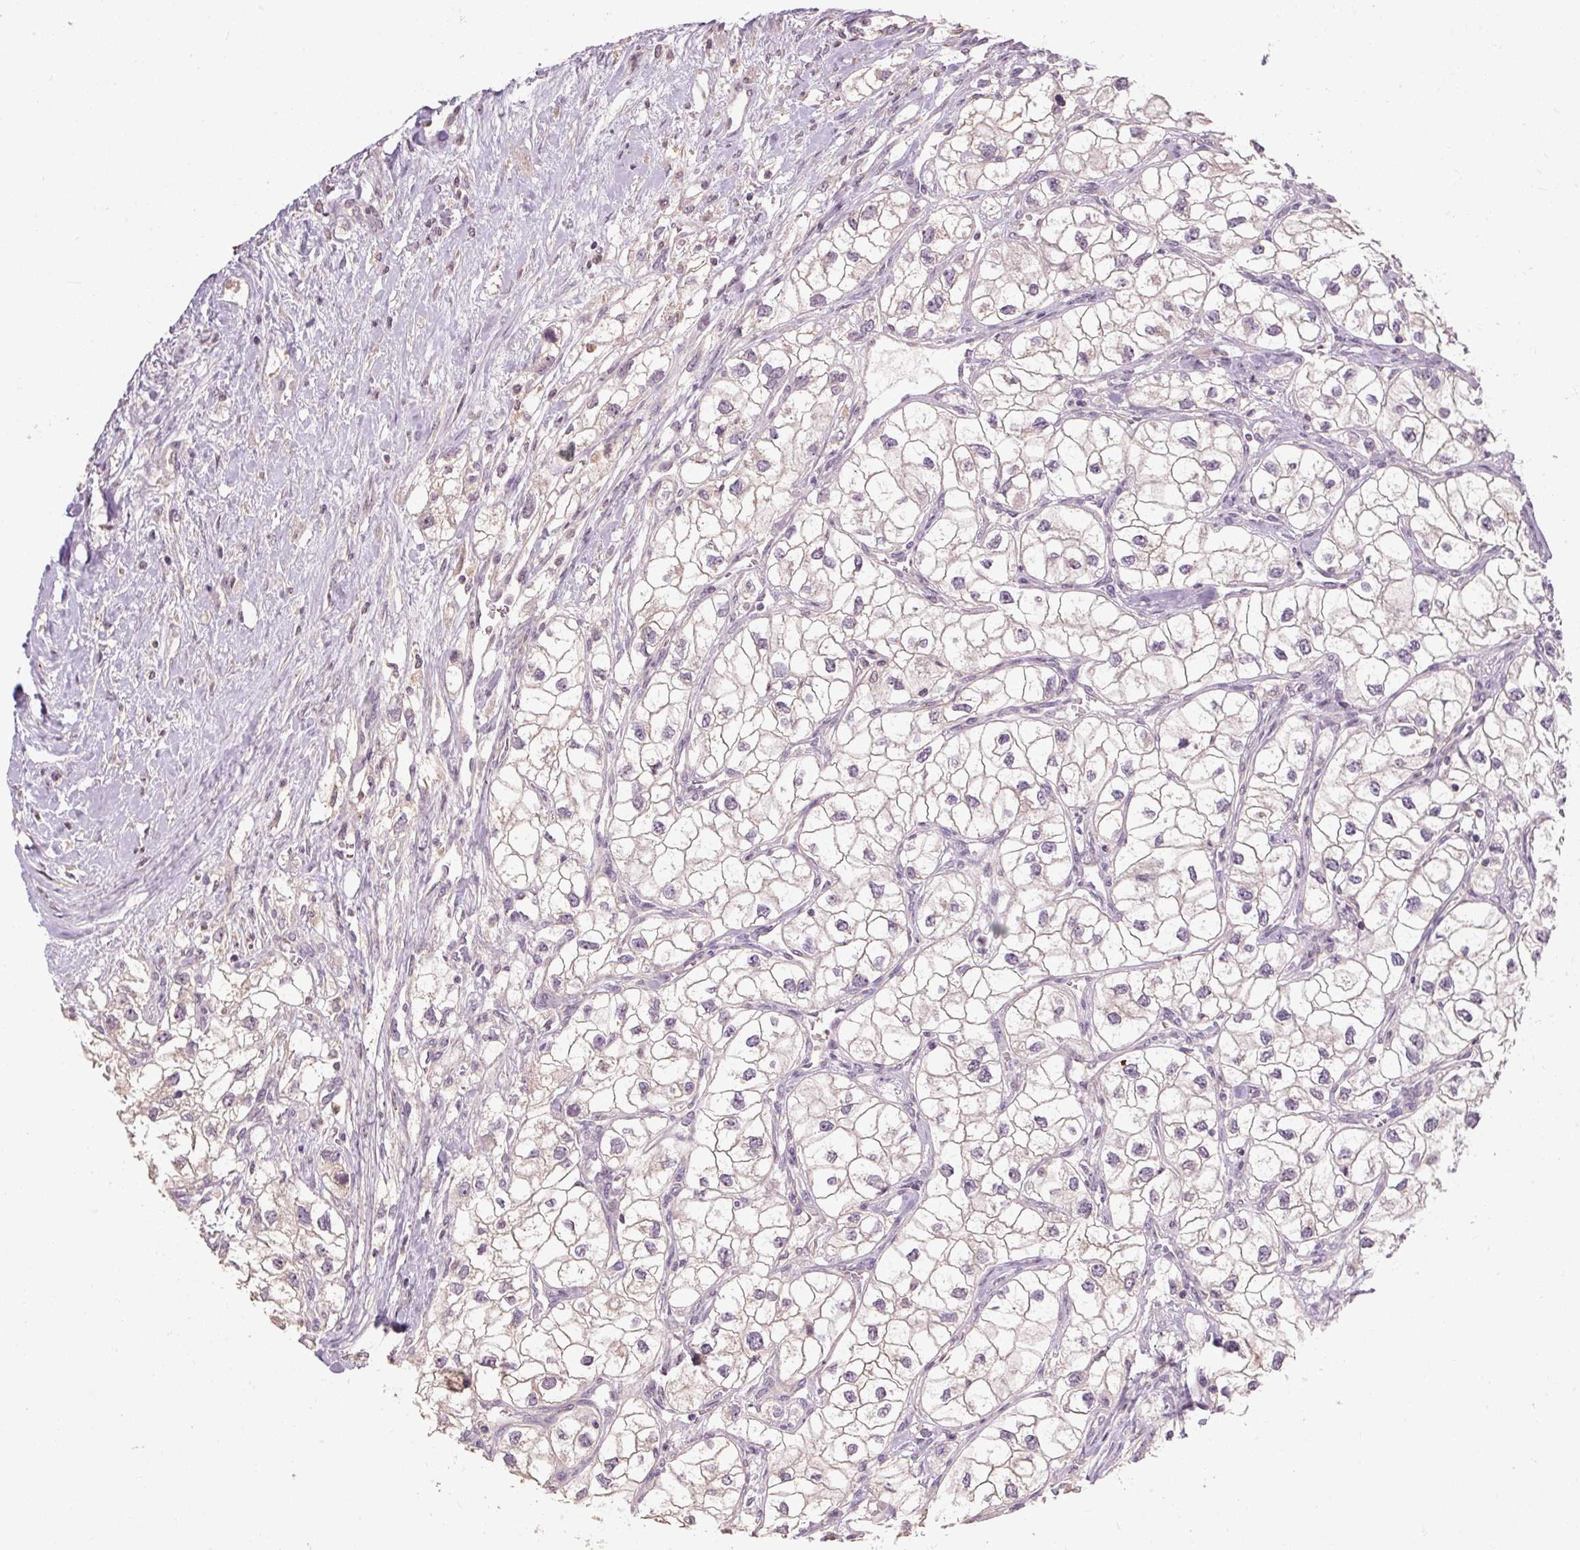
{"staining": {"intensity": "negative", "quantity": "none", "location": "none"}, "tissue": "renal cancer", "cell_type": "Tumor cells", "image_type": "cancer", "snomed": [{"axis": "morphology", "description": "Adenocarcinoma, NOS"}, {"axis": "topography", "description": "Kidney"}], "caption": "There is no significant staining in tumor cells of adenocarcinoma (renal).", "gene": "CFAP65", "patient": {"sex": "male", "age": 59}}